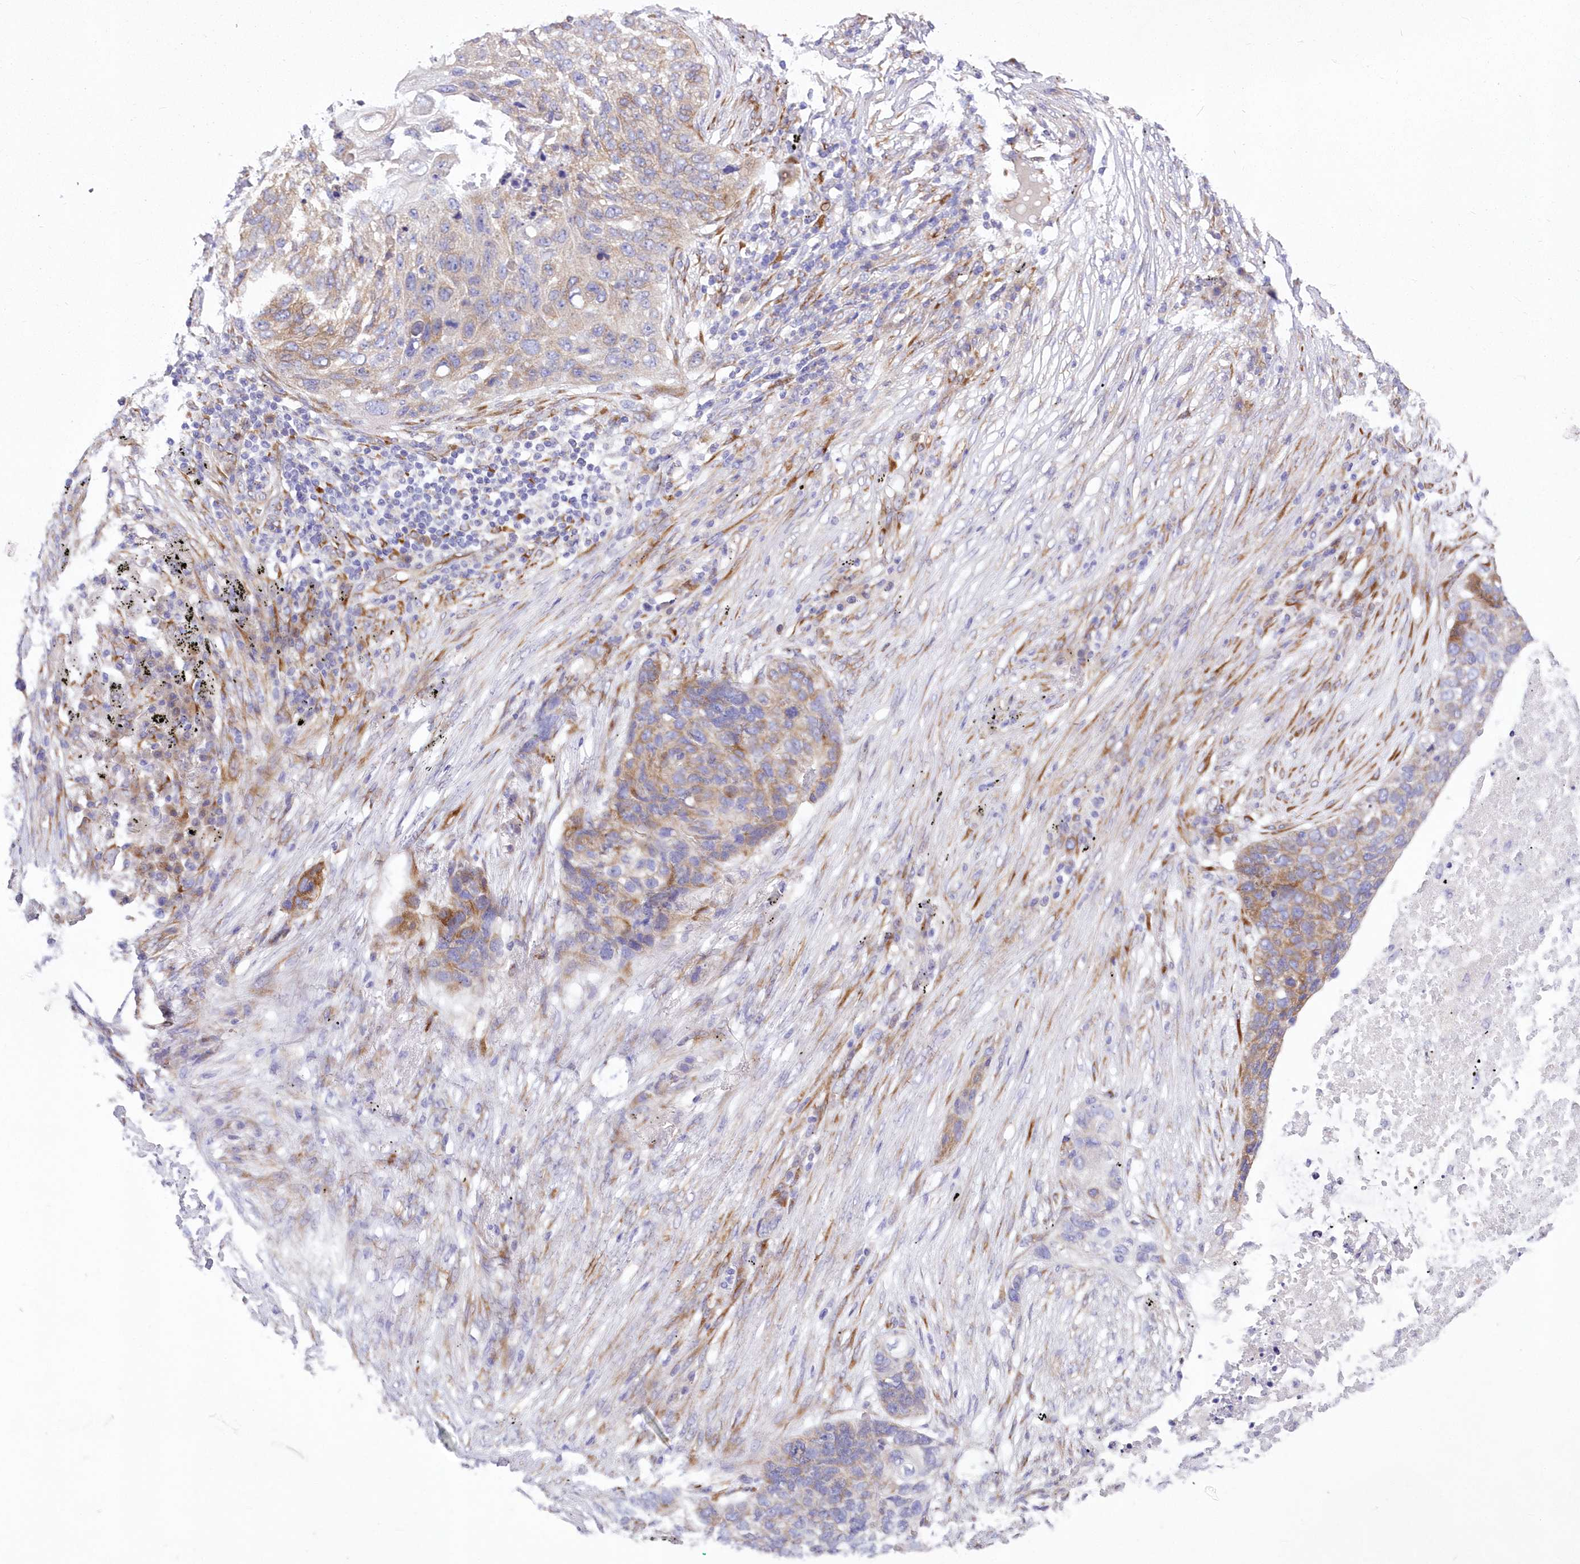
{"staining": {"intensity": "moderate", "quantity": "25%-75%", "location": "cytoplasmic/membranous"}, "tissue": "lung cancer", "cell_type": "Tumor cells", "image_type": "cancer", "snomed": [{"axis": "morphology", "description": "Squamous cell carcinoma, NOS"}, {"axis": "topography", "description": "Lung"}], "caption": "Immunohistochemistry photomicrograph of lung cancer (squamous cell carcinoma) stained for a protein (brown), which demonstrates medium levels of moderate cytoplasmic/membranous expression in about 25%-75% of tumor cells.", "gene": "YTHDC2", "patient": {"sex": "female", "age": 63}}